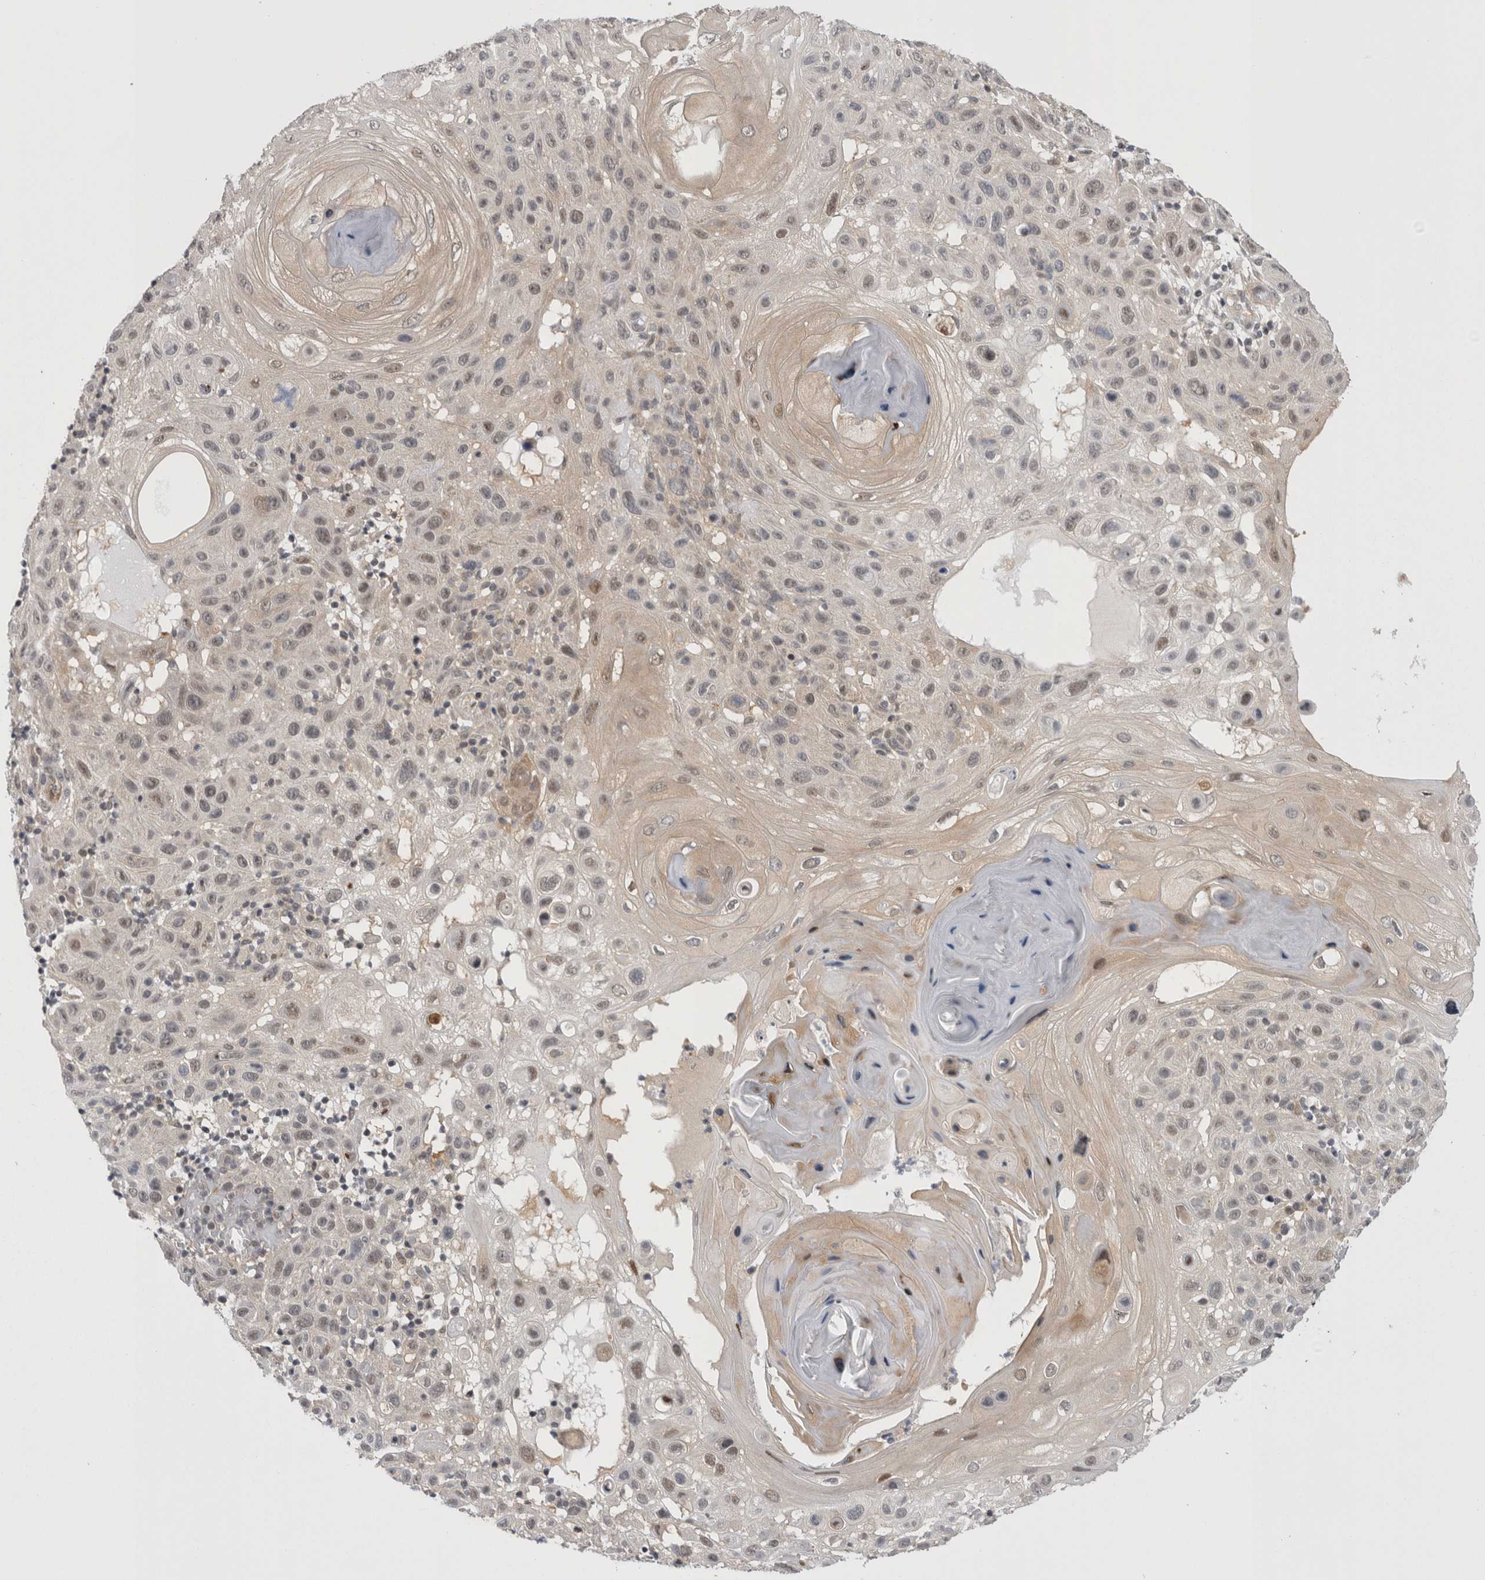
{"staining": {"intensity": "weak", "quantity": "25%-75%", "location": "nuclear"}, "tissue": "skin cancer", "cell_type": "Tumor cells", "image_type": "cancer", "snomed": [{"axis": "morphology", "description": "Normal tissue, NOS"}, {"axis": "morphology", "description": "Squamous cell carcinoma, NOS"}, {"axis": "topography", "description": "Skin"}], "caption": "Weak nuclear staining for a protein is seen in approximately 25%-75% of tumor cells of squamous cell carcinoma (skin) using IHC.", "gene": "PSMB2", "patient": {"sex": "female", "age": 96}}